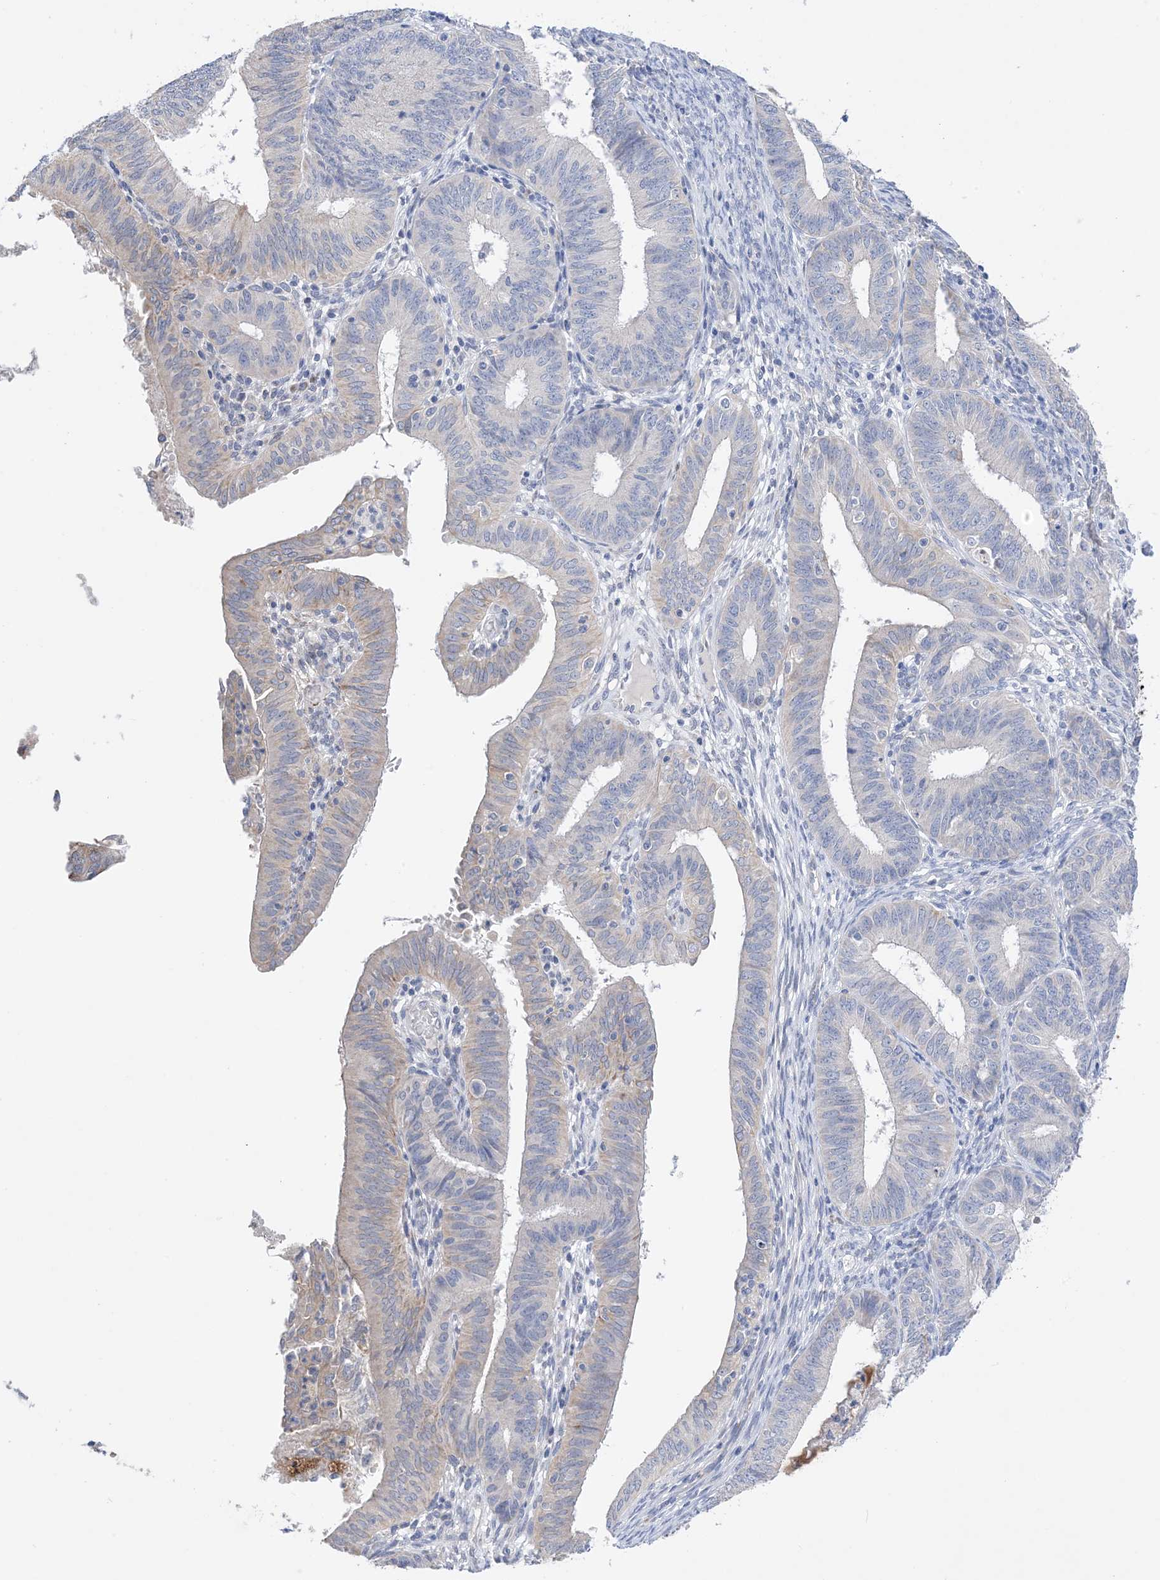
{"staining": {"intensity": "weak", "quantity": "<25%", "location": "cytoplasmic/membranous"}, "tissue": "endometrial cancer", "cell_type": "Tumor cells", "image_type": "cancer", "snomed": [{"axis": "morphology", "description": "Adenocarcinoma, NOS"}, {"axis": "topography", "description": "Endometrium"}], "caption": "A histopathology image of human endometrial cancer is negative for staining in tumor cells.", "gene": "PLK4", "patient": {"sex": "female", "age": 51}}